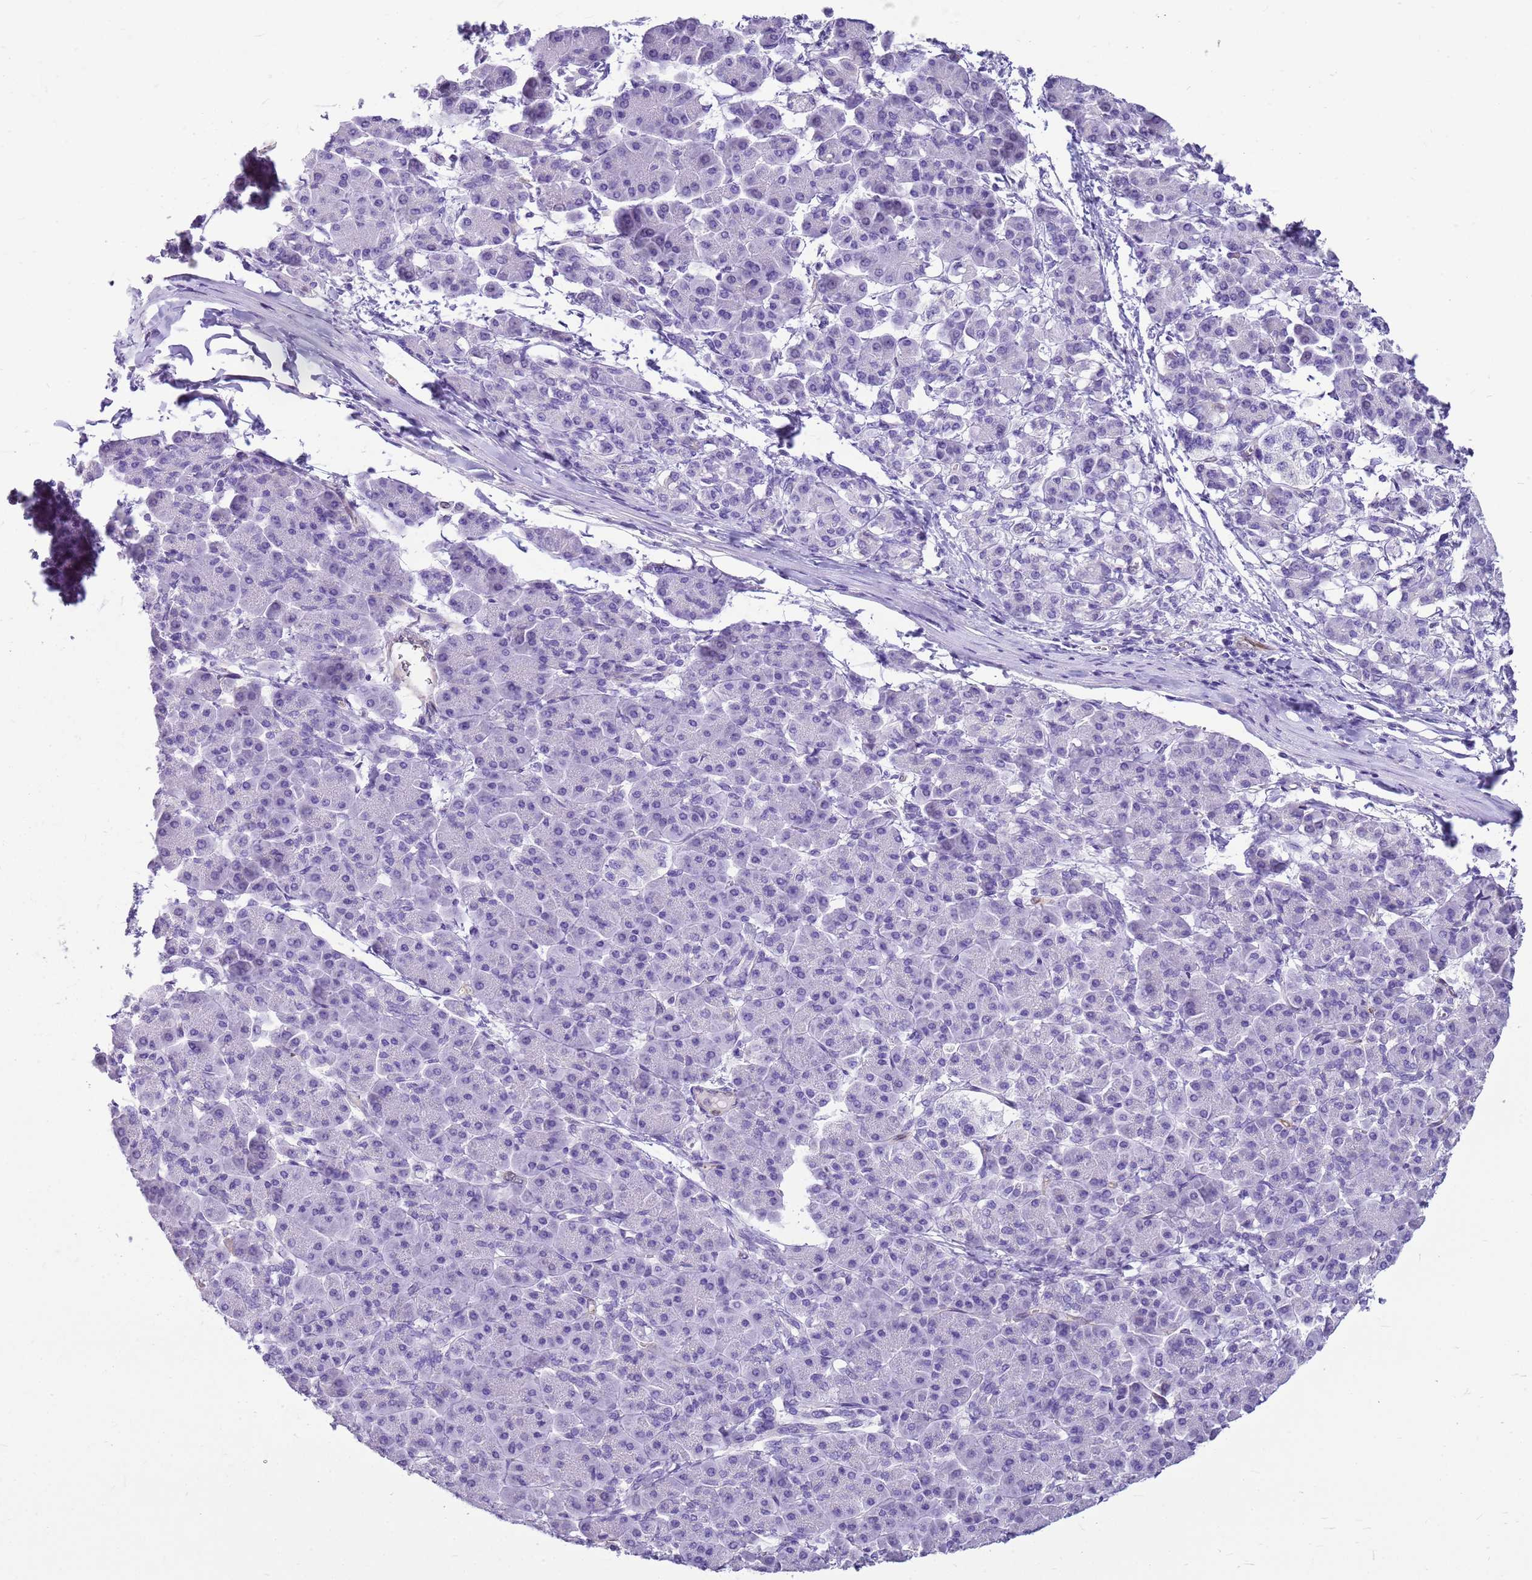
{"staining": {"intensity": "negative", "quantity": "none", "location": "none"}, "tissue": "pancreatic cancer", "cell_type": "Tumor cells", "image_type": "cancer", "snomed": [{"axis": "morphology", "description": "Adenocarcinoma, NOS"}, {"axis": "topography", "description": "Pancreas"}], "caption": "Immunohistochemical staining of human pancreatic adenocarcinoma displays no significant expression in tumor cells. Brightfield microscopy of immunohistochemistry stained with DAB (brown) and hematoxylin (blue), captured at high magnification.", "gene": "SULT1E1", "patient": {"sex": "female", "age": 55}}